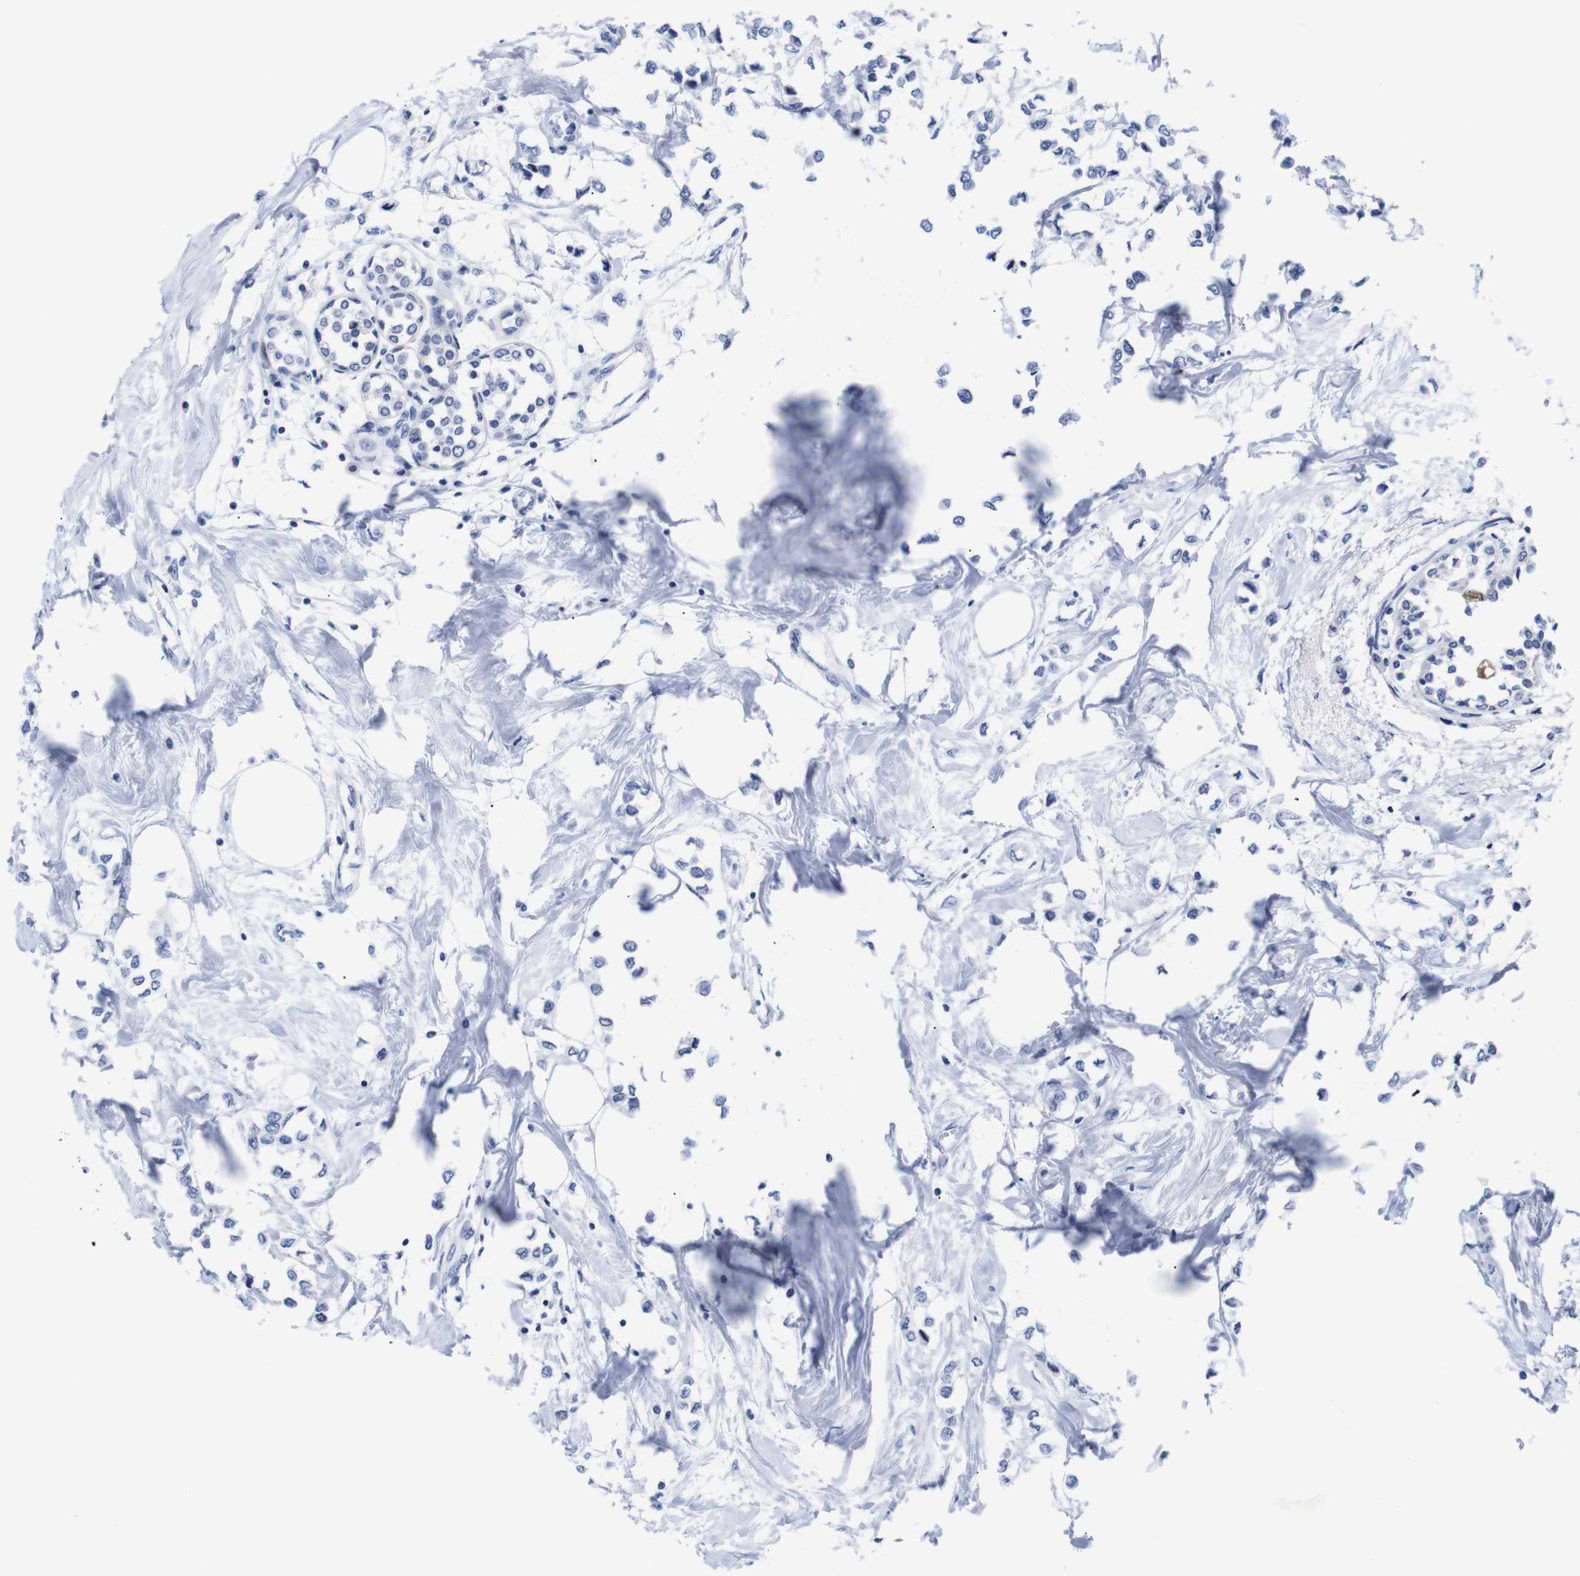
{"staining": {"intensity": "negative", "quantity": "none", "location": "none"}, "tissue": "breast cancer", "cell_type": "Tumor cells", "image_type": "cancer", "snomed": [{"axis": "morphology", "description": "Lobular carcinoma"}, {"axis": "topography", "description": "Breast"}], "caption": "DAB immunohistochemical staining of human breast cancer (lobular carcinoma) exhibits no significant expression in tumor cells. The staining was performed using DAB to visualize the protein expression in brown, while the nuclei were stained in blue with hematoxylin (Magnification: 20x).", "gene": "LRRC55", "patient": {"sex": "female", "age": 51}}